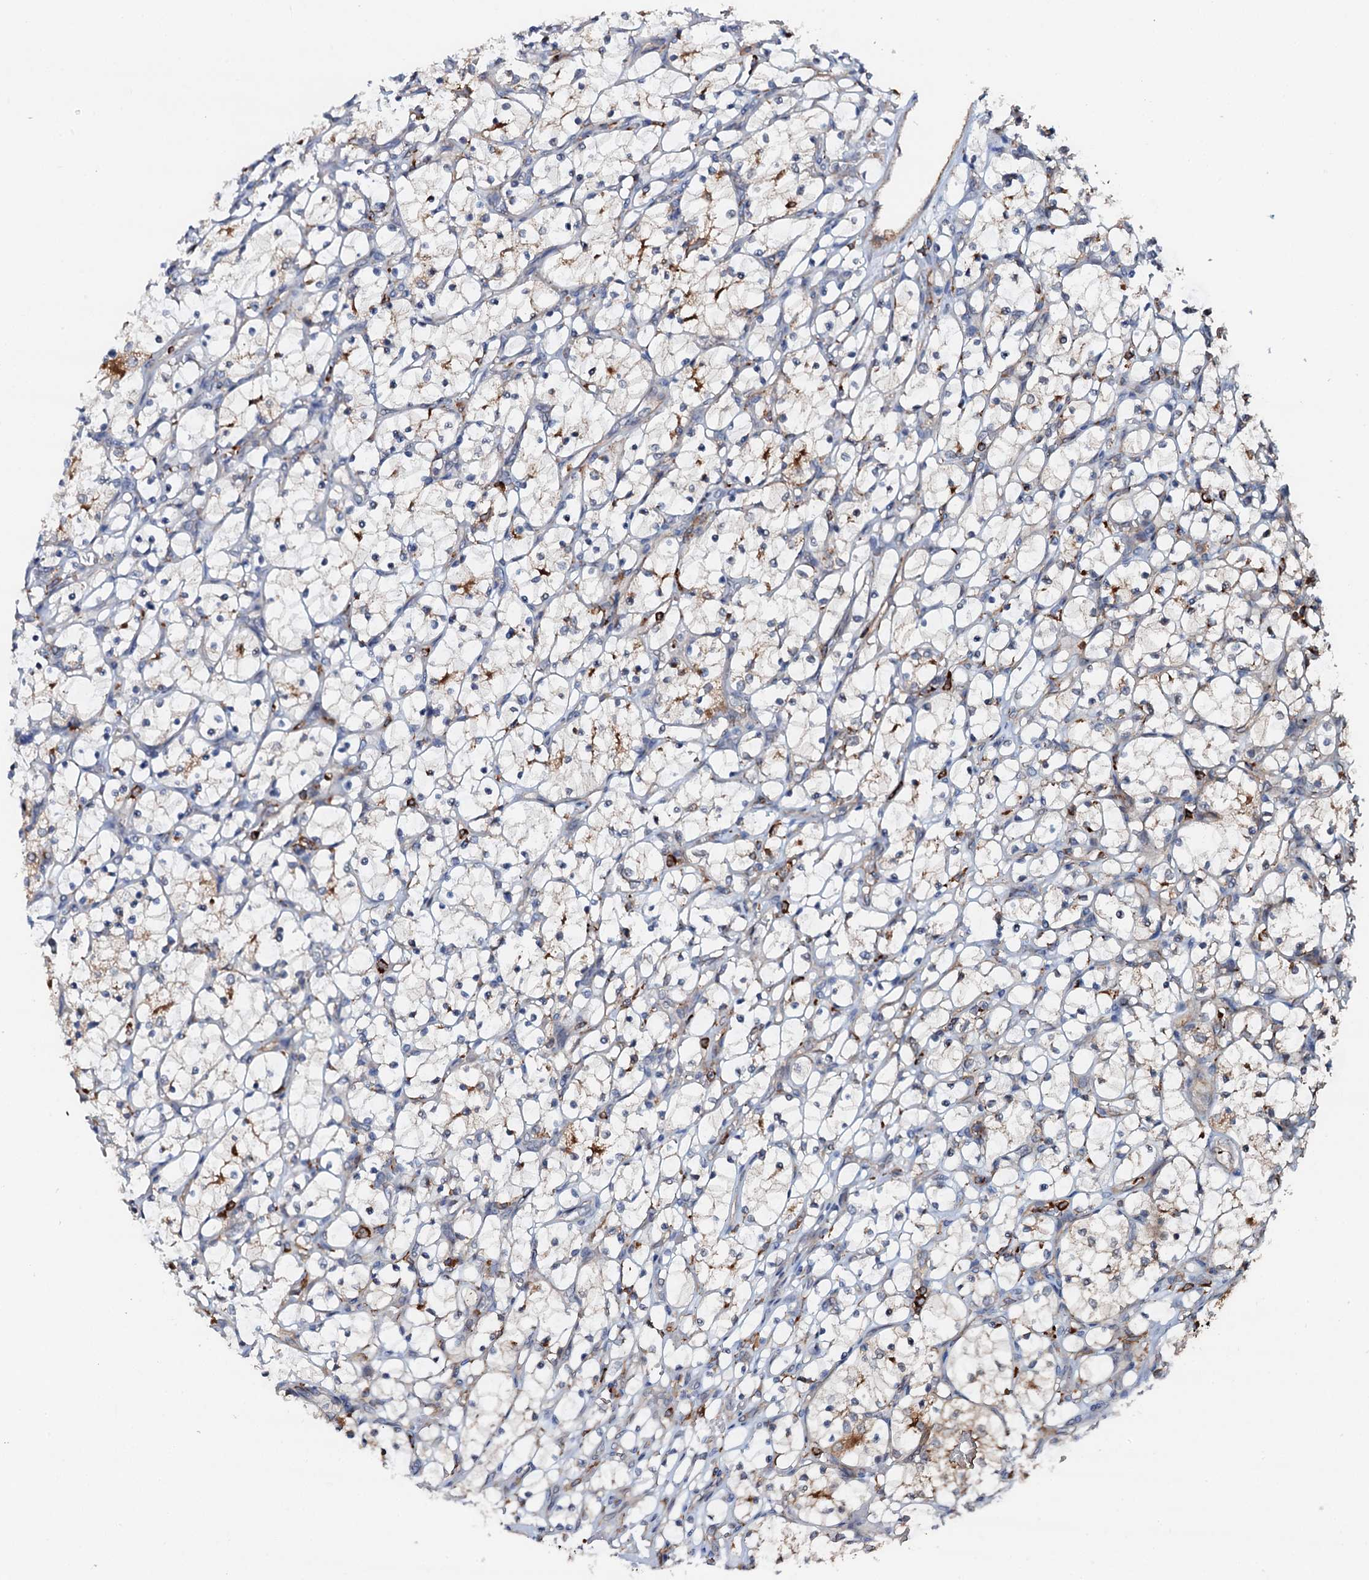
{"staining": {"intensity": "moderate", "quantity": "<25%", "location": "cytoplasmic/membranous"}, "tissue": "renal cancer", "cell_type": "Tumor cells", "image_type": "cancer", "snomed": [{"axis": "morphology", "description": "Adenocarcinoma, NOS"}, {"axis": "topography", "description": "Kidney"}], "caption": "Immunohistochemistry of human renal adenocarcinoma demonstrates low levels of moderate cytoplasmic/membranous positivity in approximately <25% of tumor cells.", "gene": "VAMP8", "patient": {"sex": "female", "age": 69}}